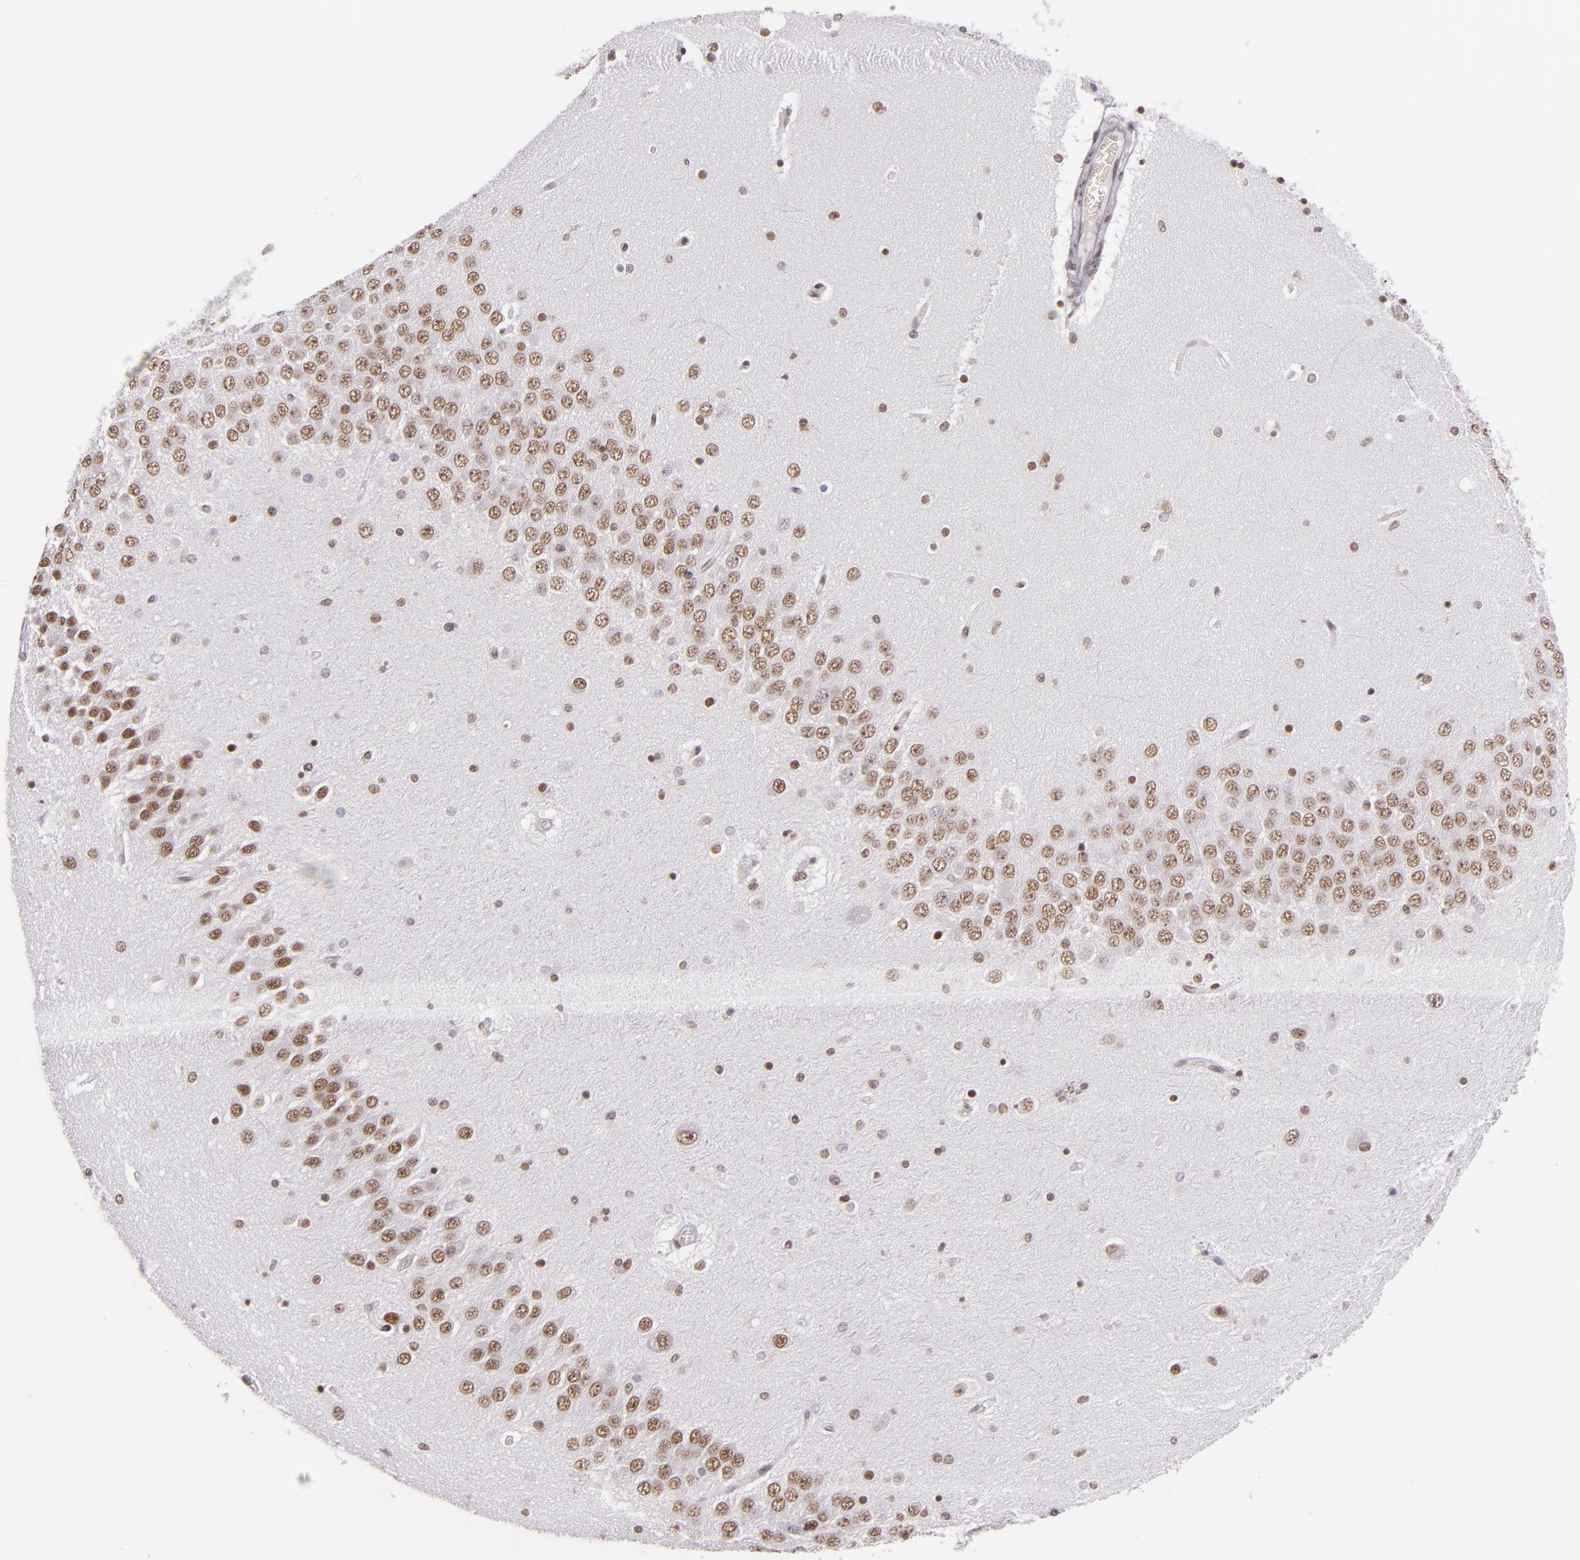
{"staining": {"intensity": "weak", "quantity": ">75%", "location": "nuclear"}, "tissue": "hippocampus", "cell_type": "Glial cells", "image_type": "normal", "snomed": [{"axis": "morphology", "description": "Normal tissue, NOS"}, {"axis": "topography", "description": "Hippocampus"}], "caption": "Immunohistochemical staining of benign human hippocampus shows >75% levels of weak nuclear protein expression in about >75% of glial cells.", "gene": "BRD8", "patient": {"sex": "female", "age": 54}}